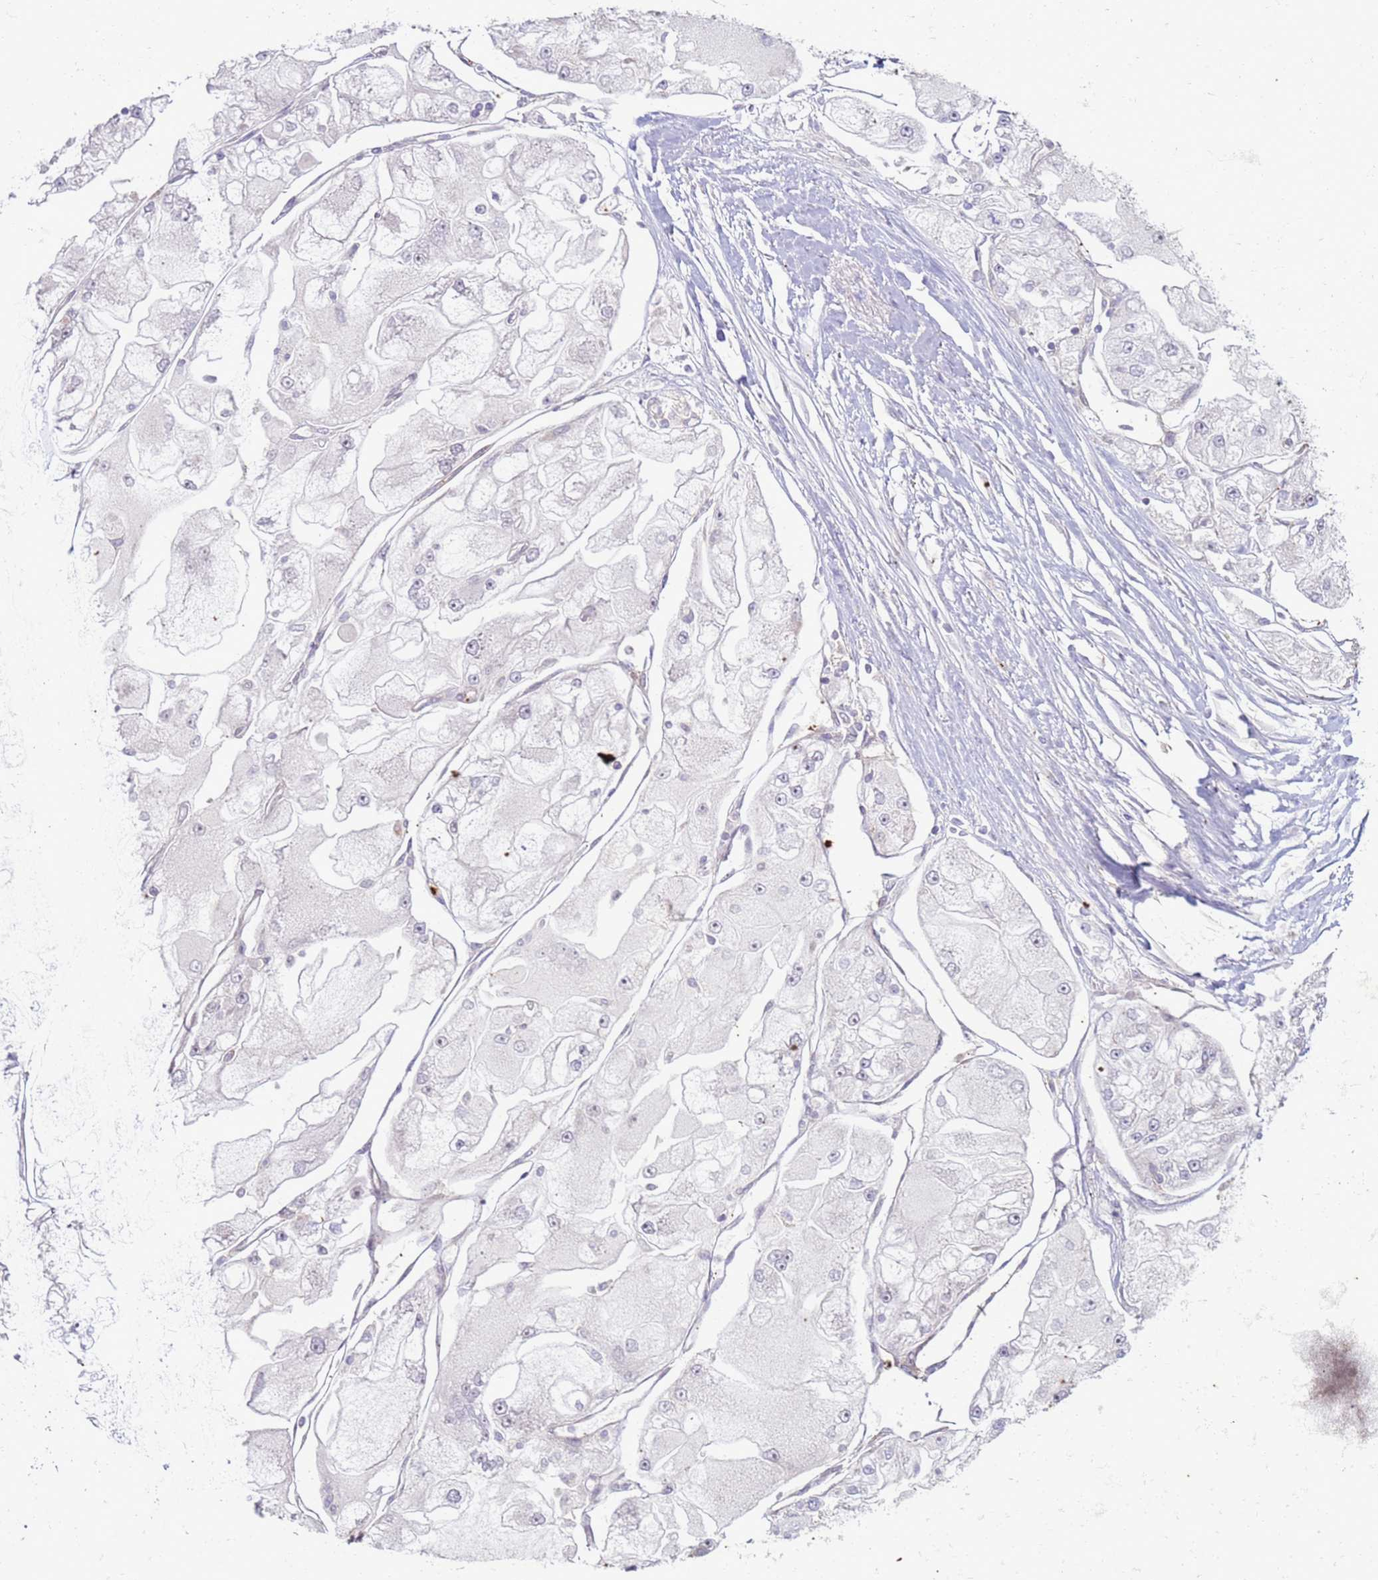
{"staining": {"intensity": "negative", "quantity": "none", "location": "none"}, "tissue": "renal cancer", "cell_type": "Tumor cells", "image_type": "cancer", "snomed": [{"axis": "morphology", "description": "Adenocarcinoma, NOS"}, {"axis": "topography", "description": "Kidney"}], "caption": "A photomicrograph of human renal adenocarcinoma is negative for staining in tumor cells.", "gene": "SLC15A3", "patient": {"sex": "female", "age": 72}}